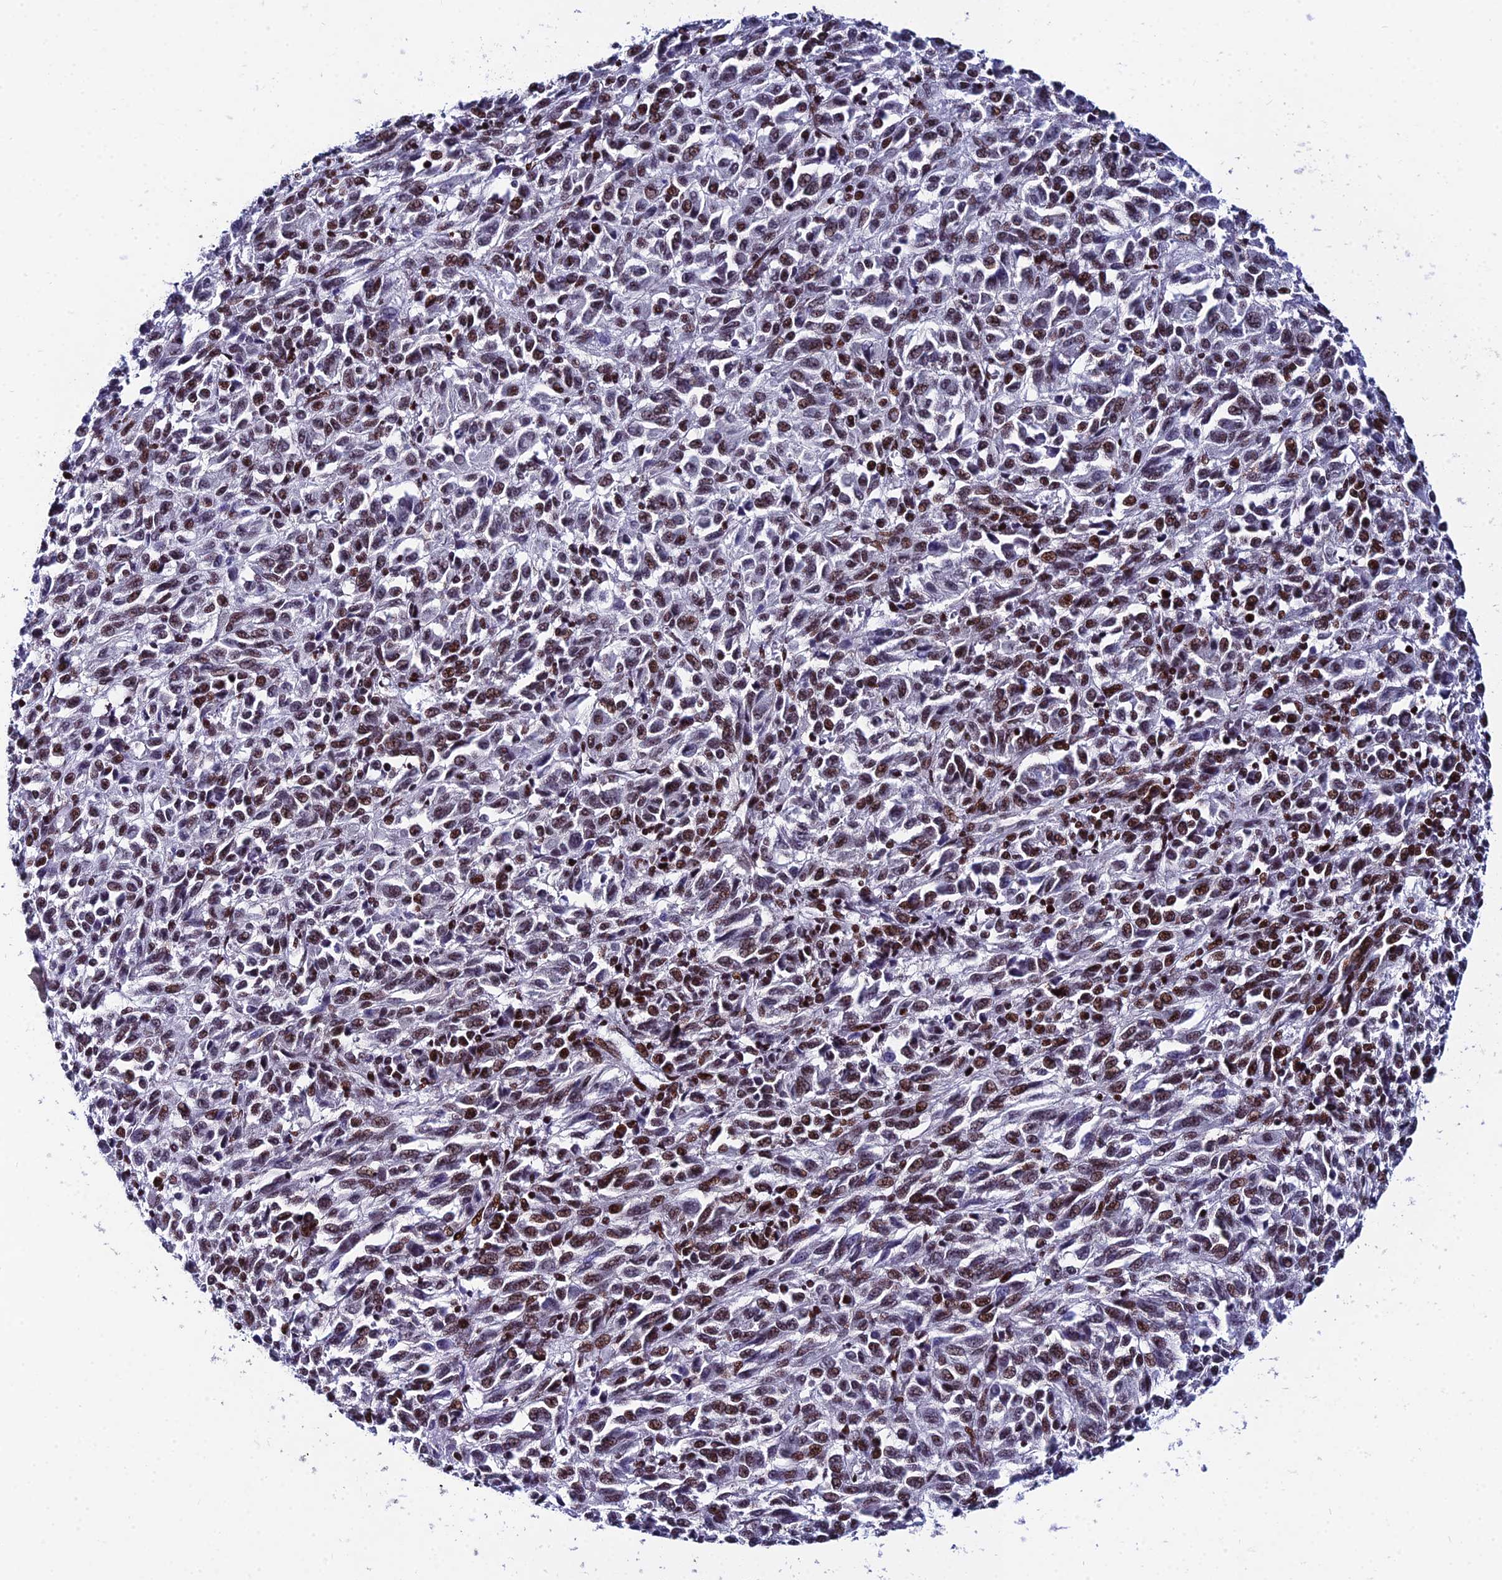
{"staining": {"intensity": "moderate", "quantity": "25%-75%", "location": "nuclear"}, "tissue": "melanoma", "cell_type": "Tumor cells", "image_type": "cancer", "snomed": [{"axis": "morphology", "description": "Malignant melanoma, Metastatic site"}, {"axis": "topography", "description": "Lung"}], "caption": "High-magnification brightfield microscopy of melanoma stained with DAB (brown) and counterstained with hematoxylin (blue). tumor cells exhibit moderate nuclear expression is identified in approximately25%-75% of cells. Nuclei are stained in blue.", "gene": "HNRNPH1", "patient": {"sex": "male", "age": 64}}